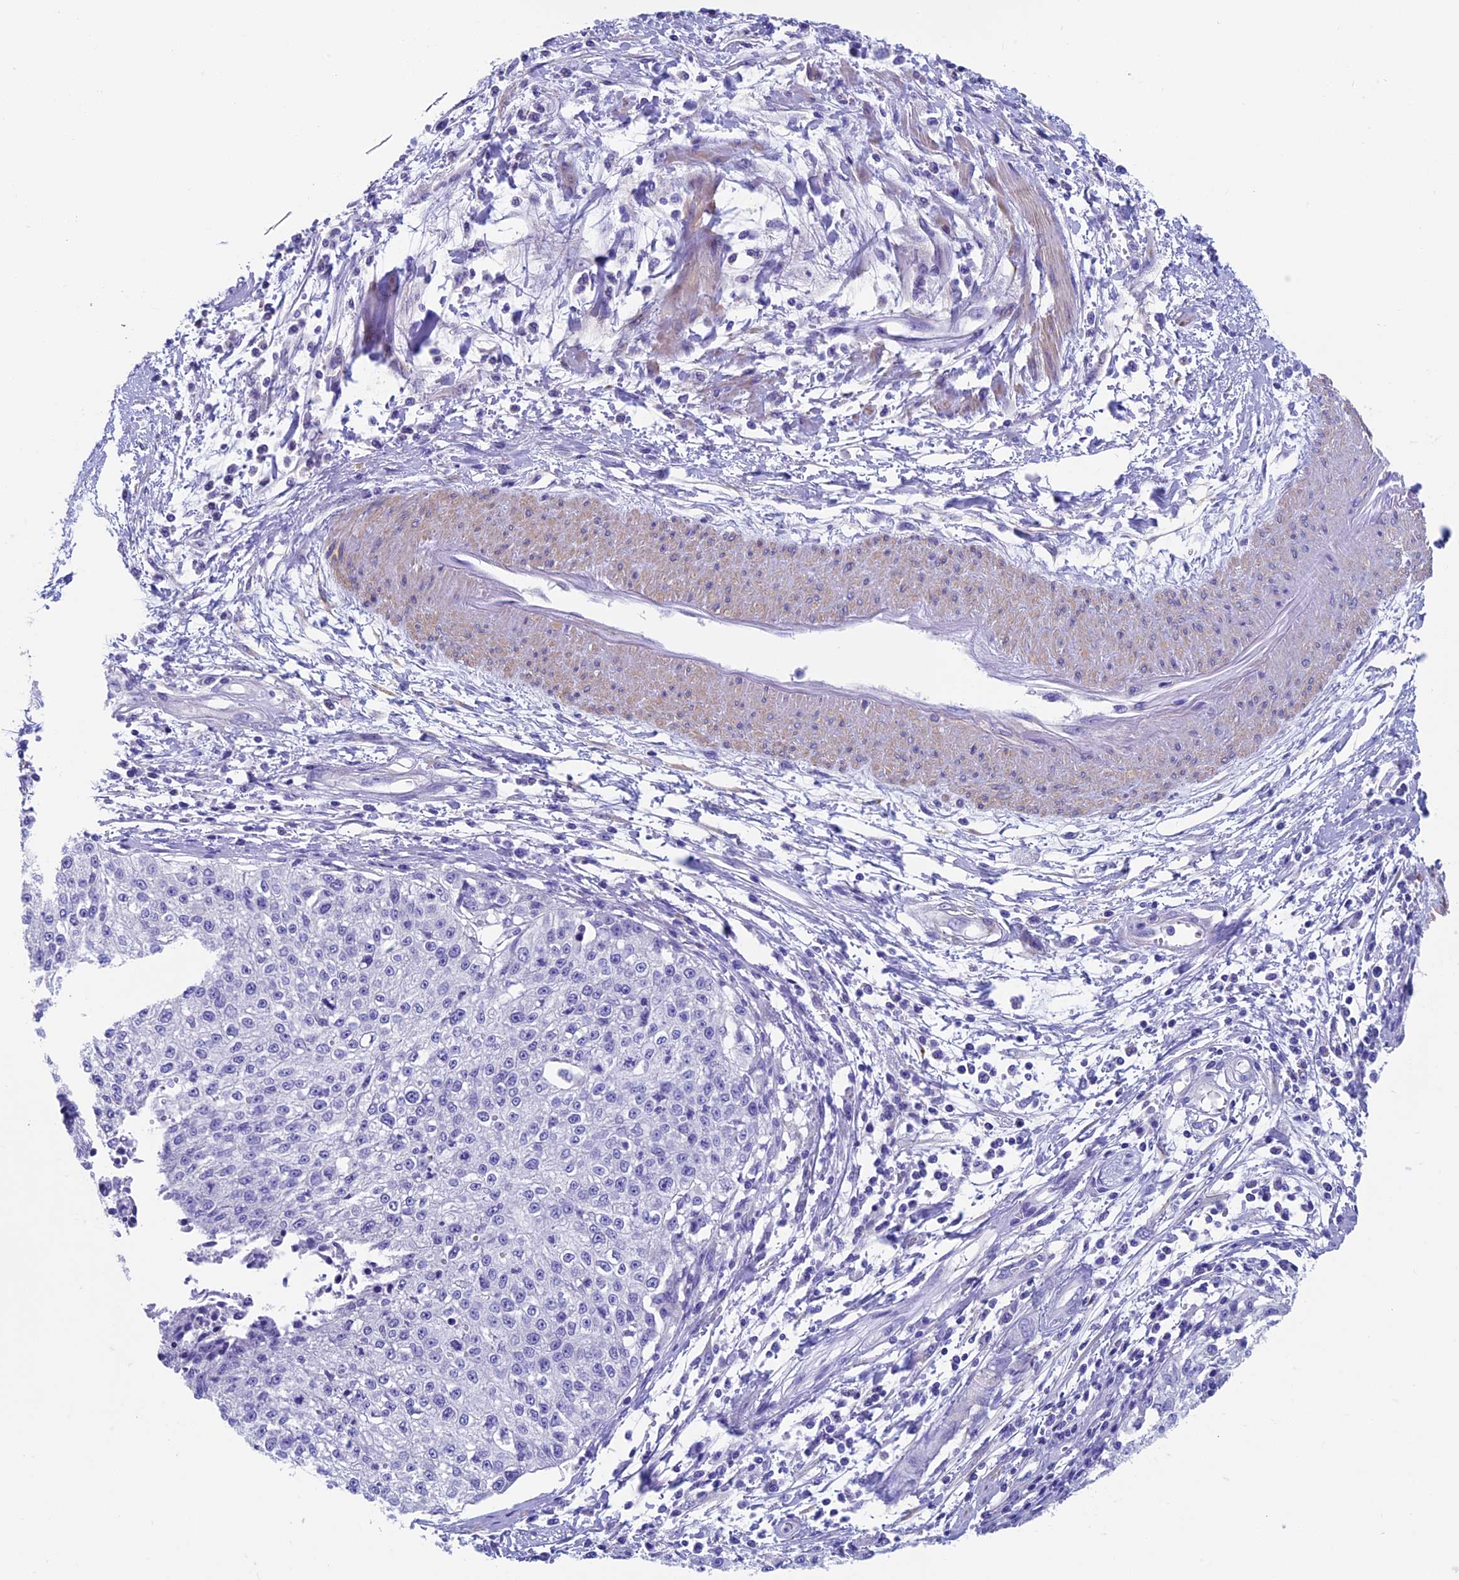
{"staining": {"intensity": "negative", "quantity": "none", "location": "none"}, "tissue": "cervical cancer", "cell_type": "Tumor cells", "image_type": "cancer", "snomed": [{"axis": "morphology", "description": "Squamous cell carcinoma, NOS"}, {"axis": "topography", "description": "Cervix"}], "caption": "Immunohistochemical staining of cervical squamous cell carcinoma displays no significant positivity in tumor cells.", "gene": "ADH7", "patient": {"sex": "female", "age": 57}}